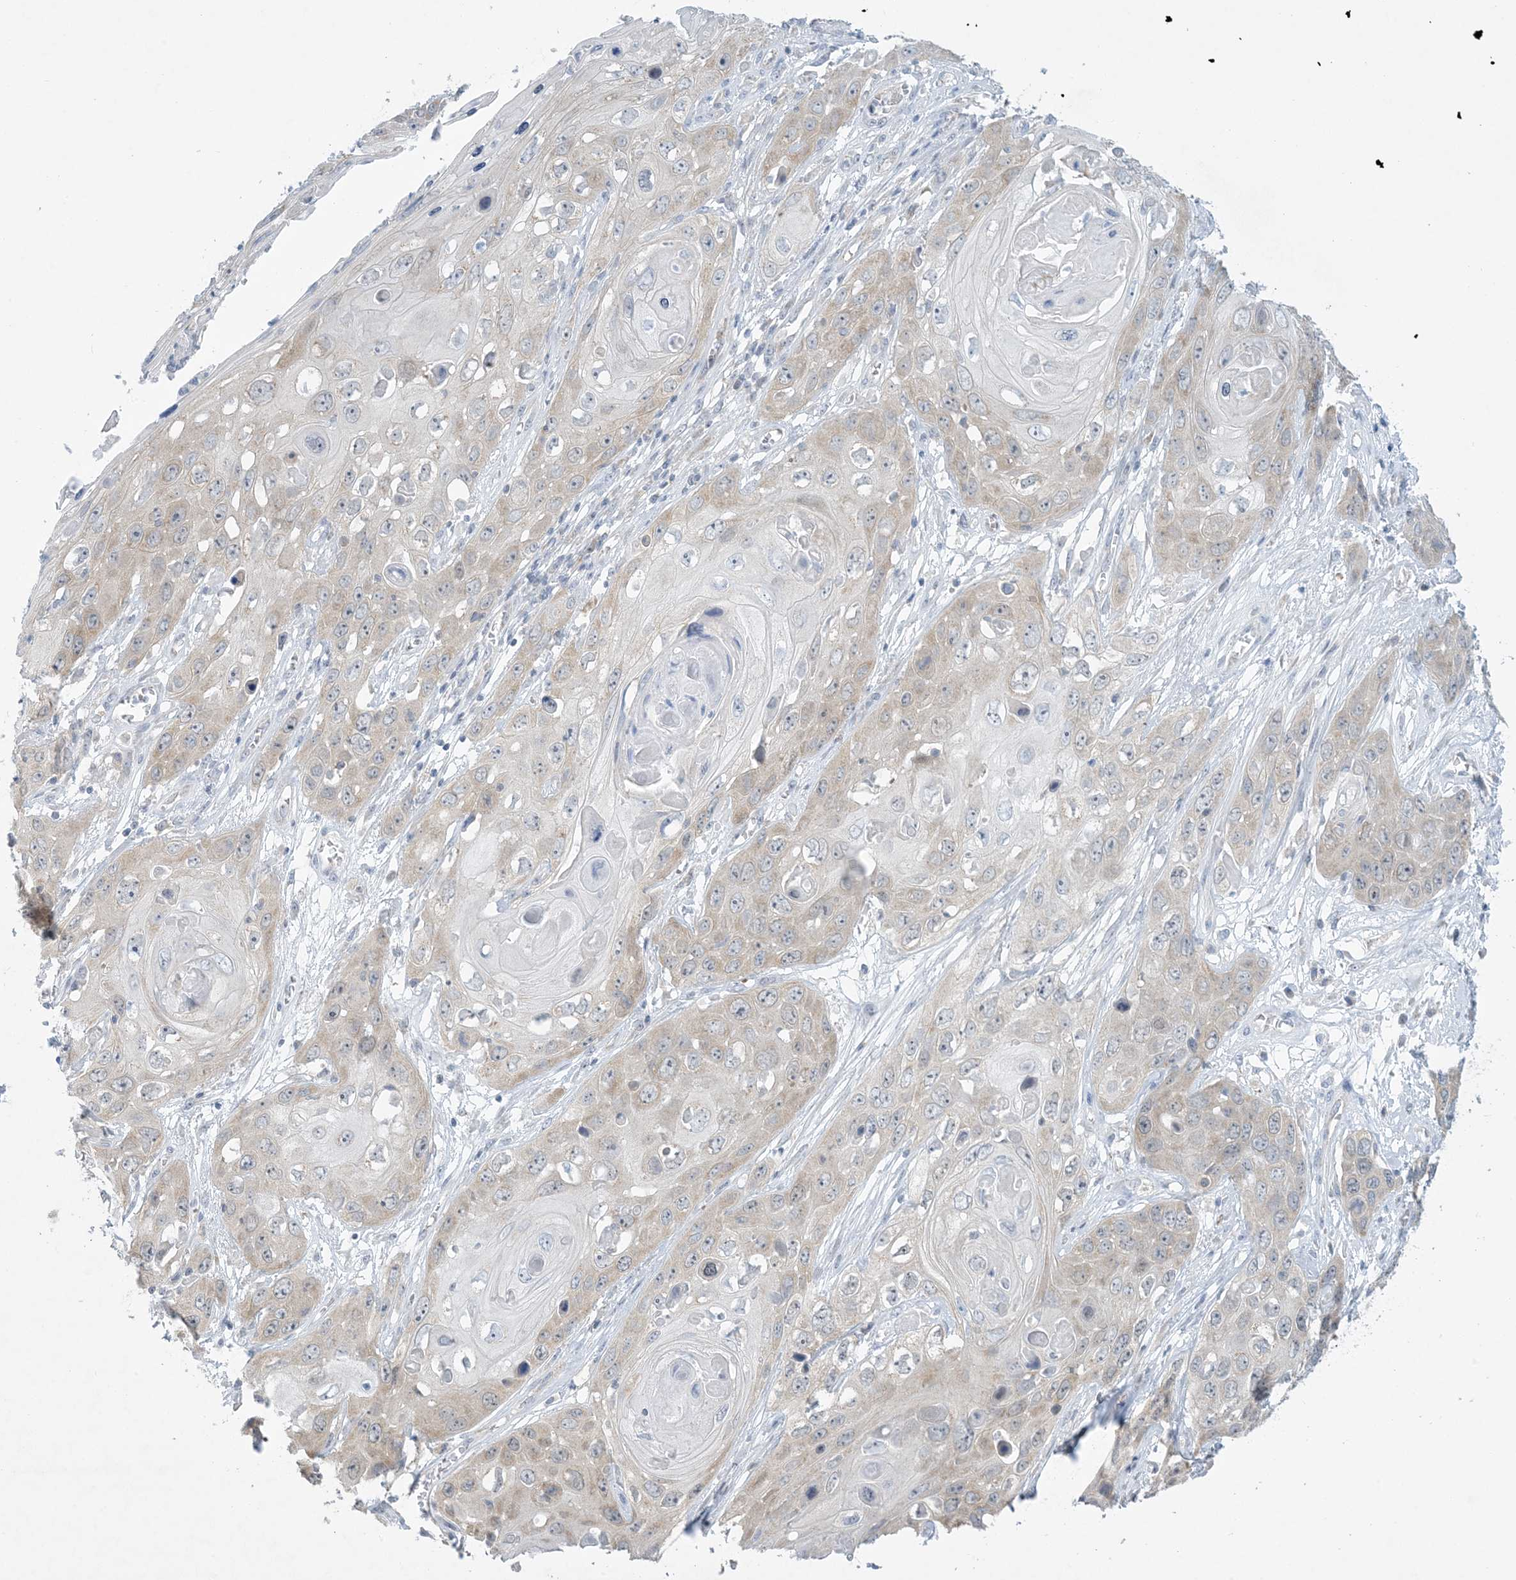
{"staining": {"intensity": "negative", "quantity": "none", "location": "none"}, "tissue": "skin cancer", "cell_type": "Tumor cells", "image_type": "cancer", "snomed": [{"axis": "morphology", "description": "Squamous cell carcinoma, NOS"}, {"axis": "topography", "description": "Skin"}], "caption": "A micrograph of human skin squamous cell carcinoma is negative for staining in tumor cells.", "gene": "MRPS18A", "patient": {"sex": "male", "age": 55}}